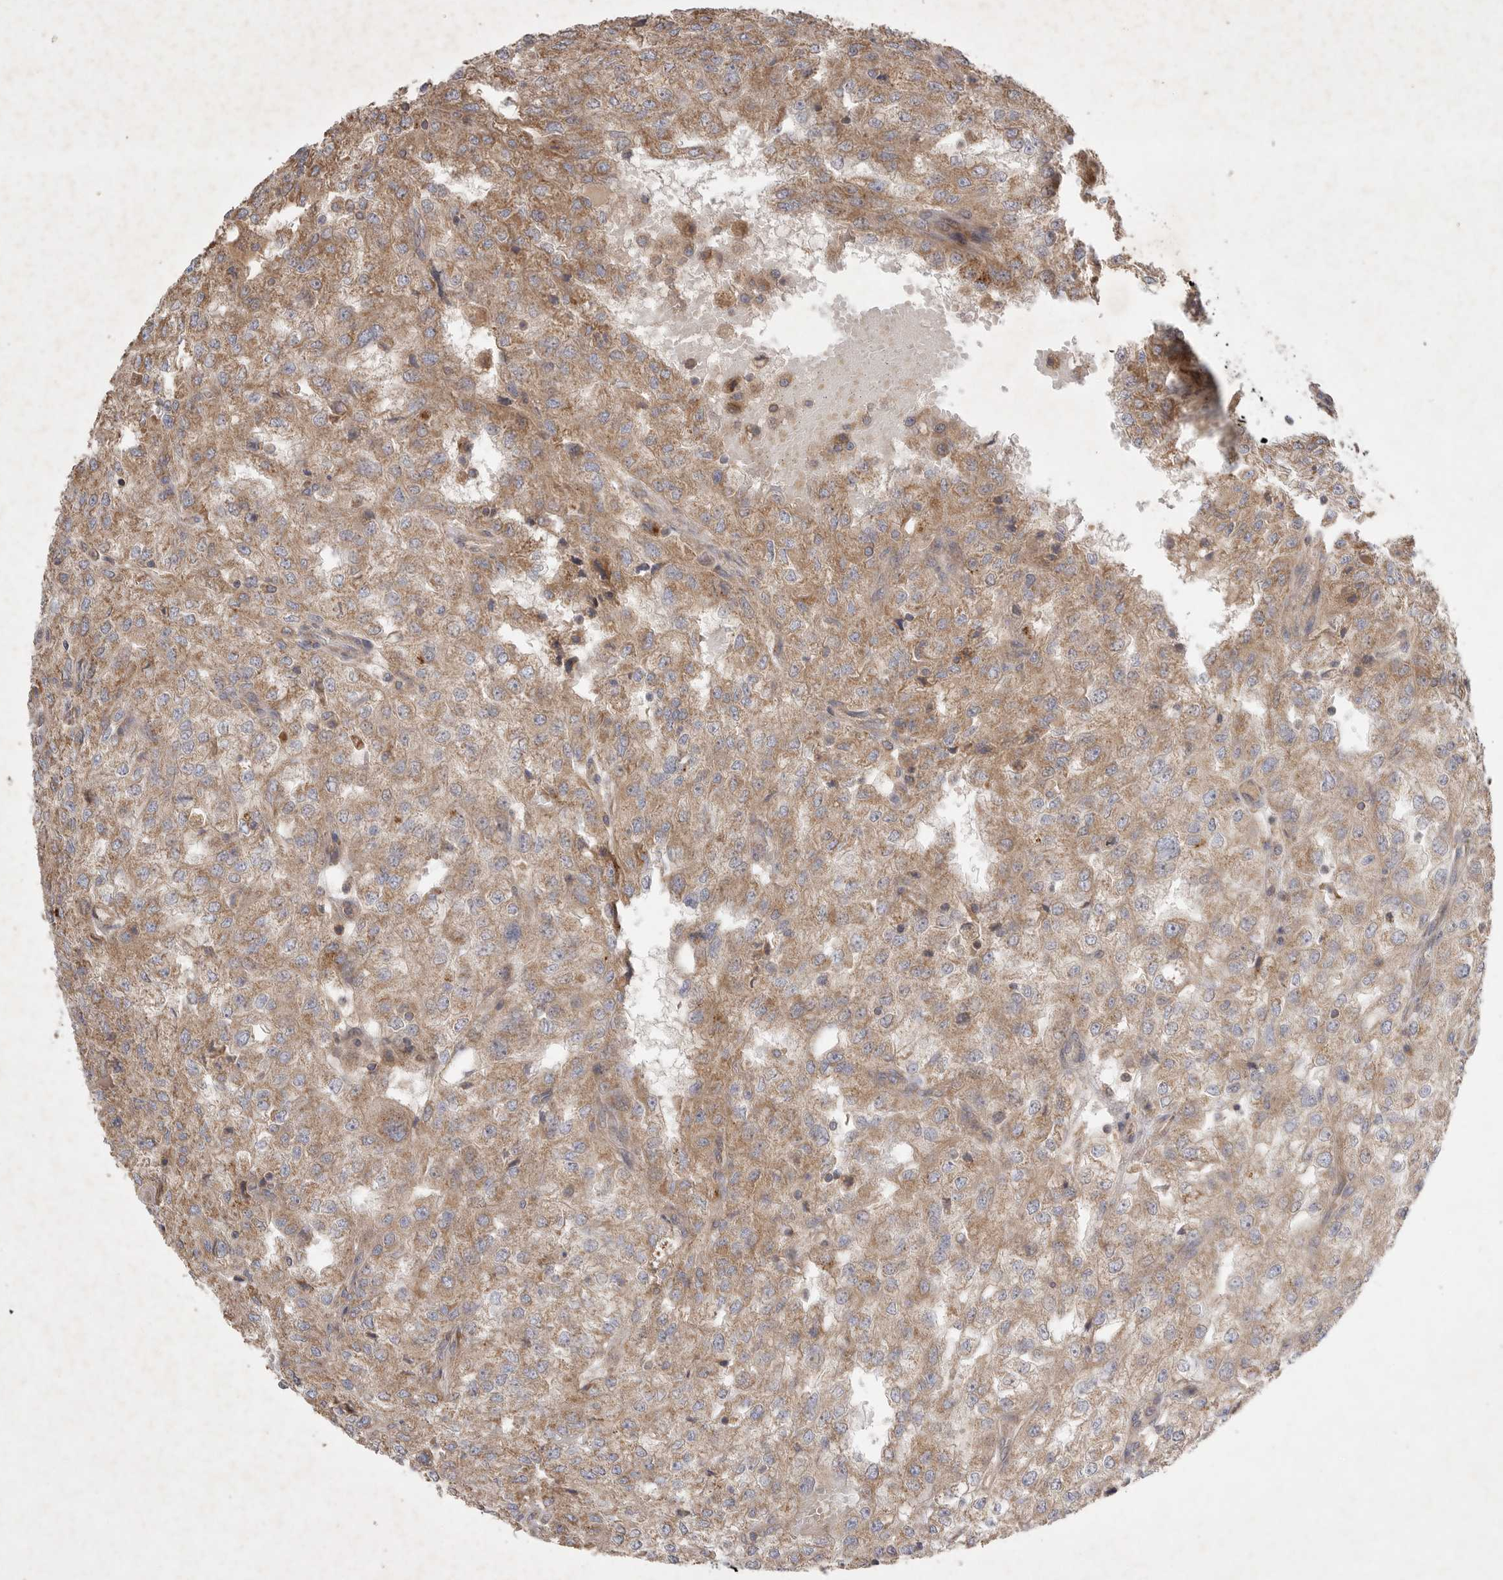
{"staining": {"intensity": "moderate", "quantity": ">75%", "location": "cytoplasmic/membranous"}, "tissue": "renal cancer", "cell_type": "Tumor cells", "image_type": "cancer", "snomed": [{"axis": "morphology", "description": "Adenocarcinoma, NOS"}, {"axis": "topography", "description": "Kidney"}], "caption": "Protein expression analysis of human adenocarcinoma (renal) reveals moderate cytoplasmic/membranous positivity in approximately >75% of tumor cells.", "gene": "KIF21B", "patient": {"sex": "female", "age": 54}}